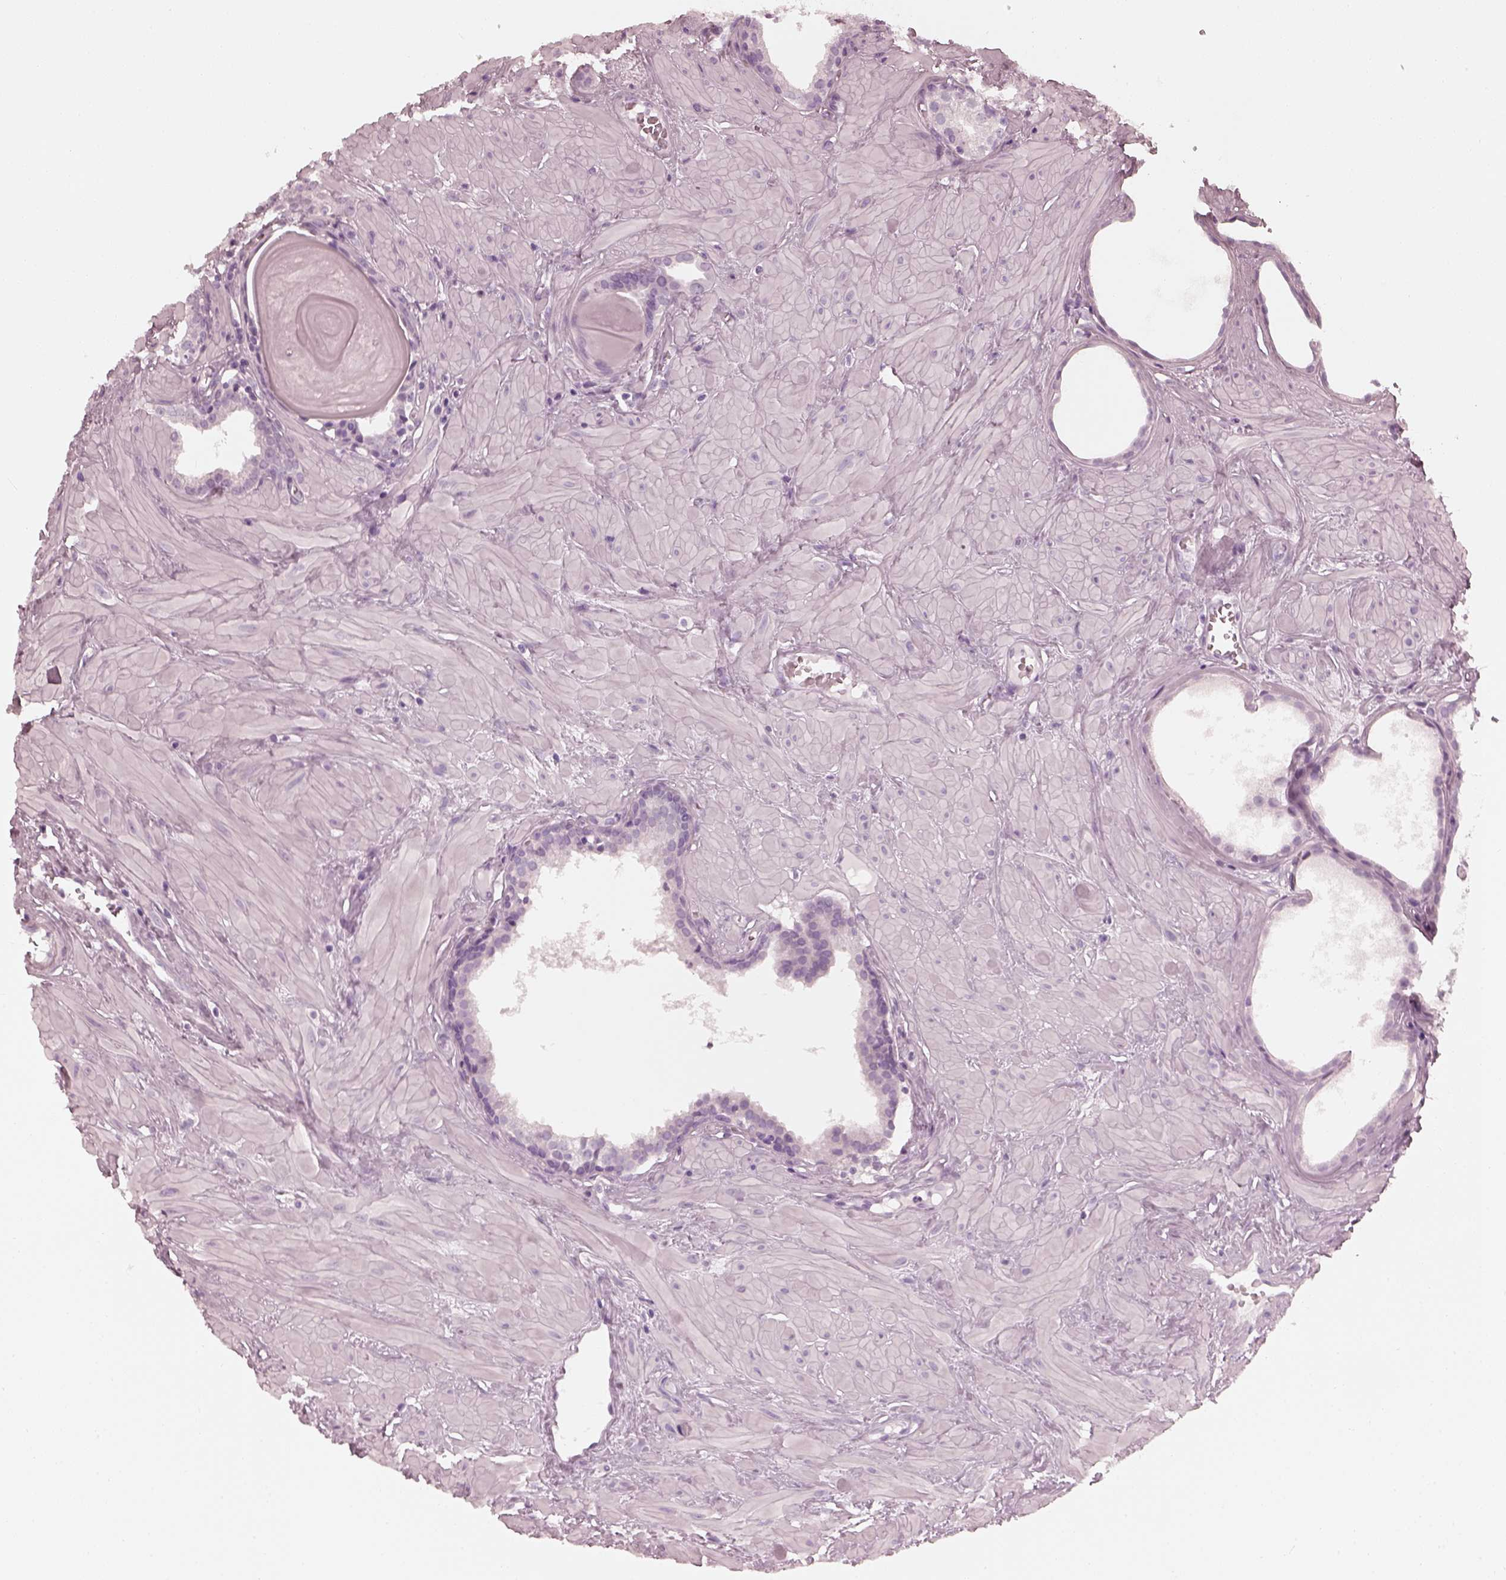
{"staining": {"intensity": "negative", "quantity": "none", "location": "none"}, "tissue": "prostate", "cell_type": "Glandular cells", "image_type": "normal", "snomed": [{"axis": "morphology", "description": "Normal tissue, NOS"}, {"axis": "topography", "description": "Prostate"}], "caption": "This photomicrograph is of benign prostate stained with immunohistochemistry to label a protein in brown with the nuclei are counter-stained blue. There is no positivity in glandular cells. The staining was performed using DAB to visualize the protein expression in brown, while the nuclei were stained in blue with hematoxylin (Magnification: 20x).", "gene": "SAXO2", "patient": {"sex": "male", "age": 48}}